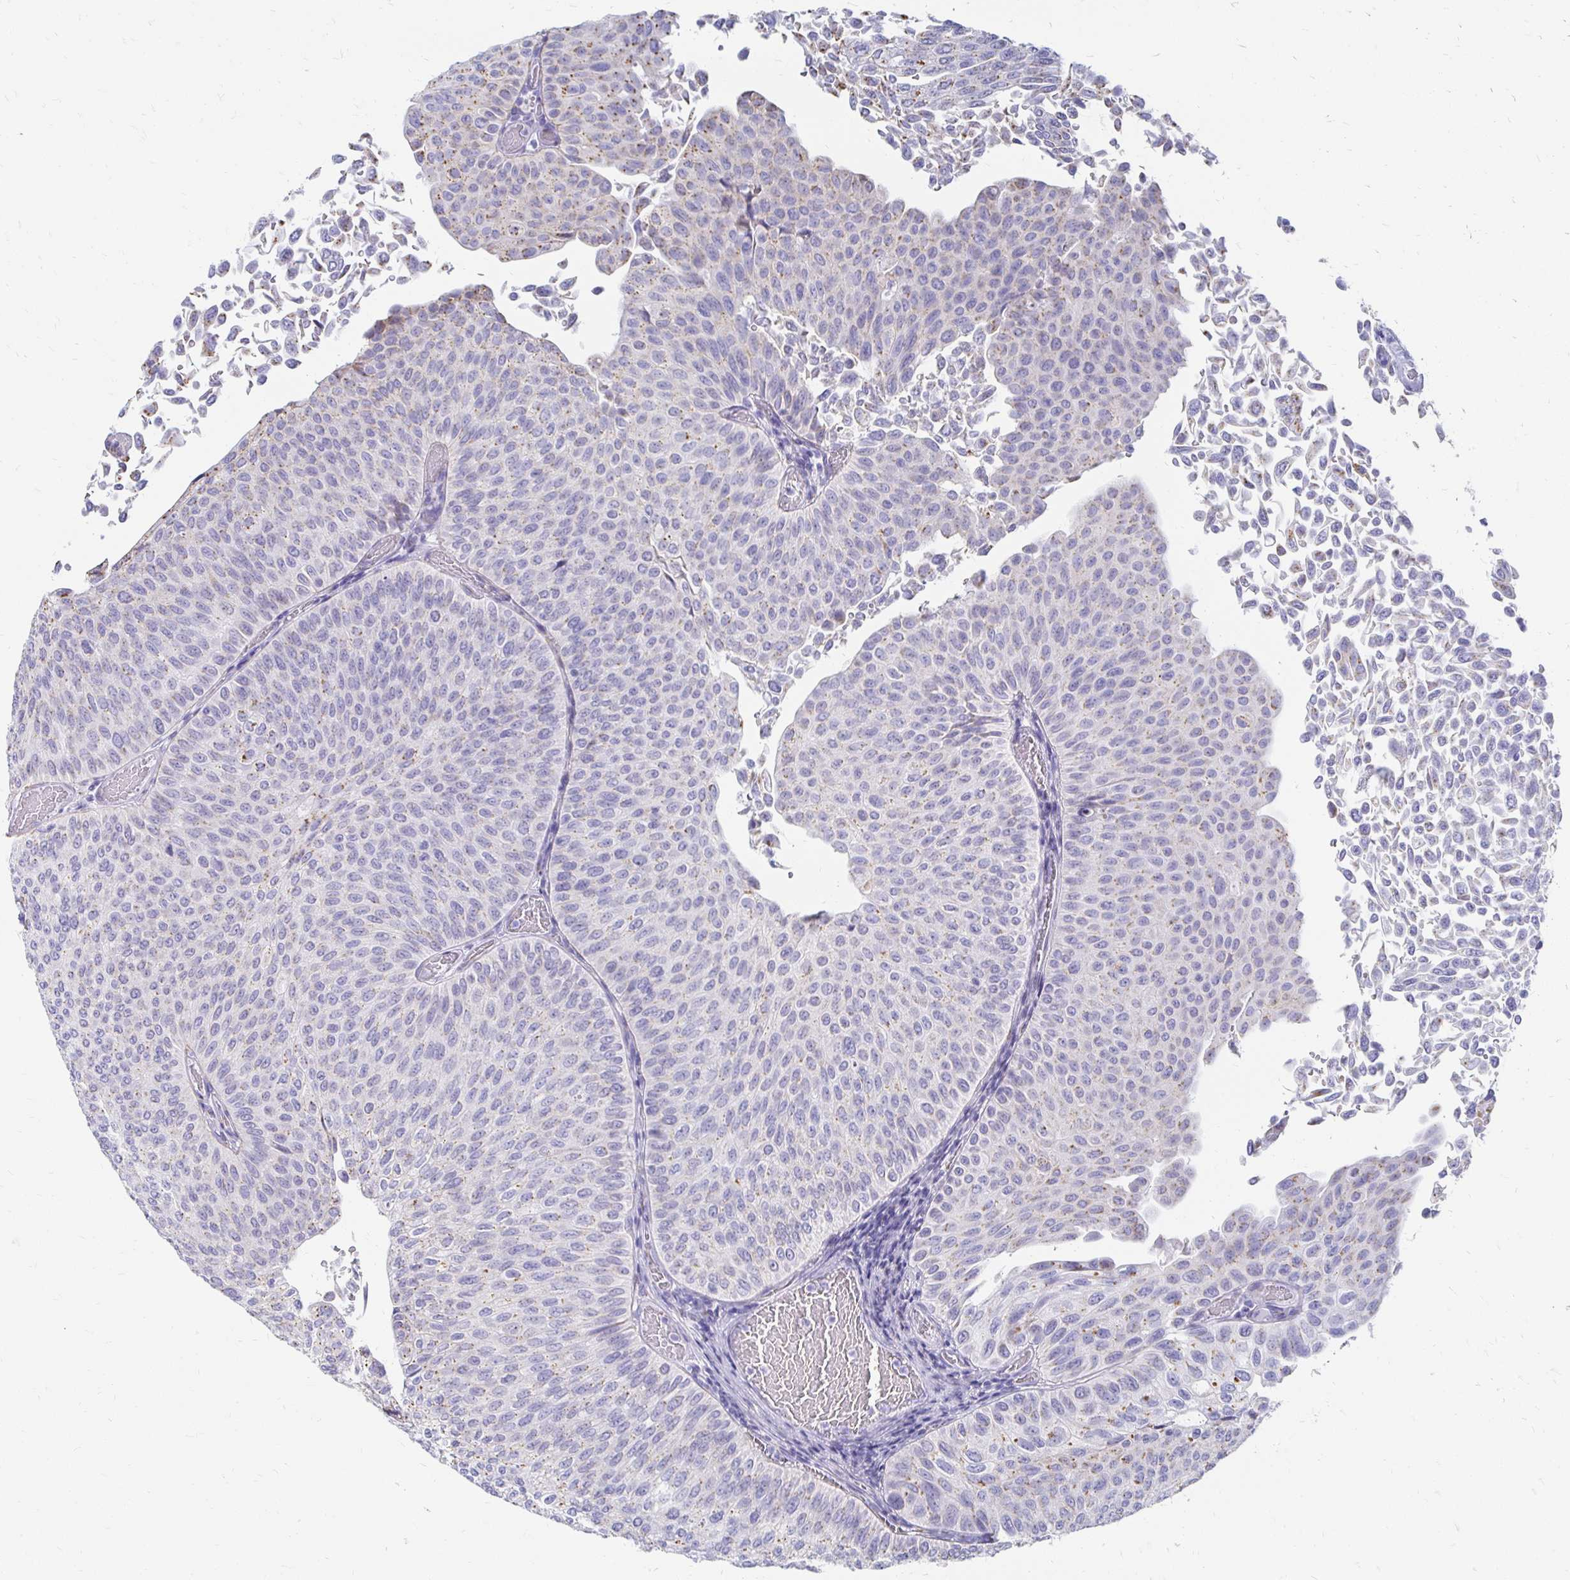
{"staining": {"intensity": "moderate", "quantity": "<25%", "location": "cytoplasmic/membranous"}, "tissue": "urothelial cancer", "cell_type": "Tumor cells", "image_type": "cancer", "snomed": [{"axis": "morphology", "description": "Urothelial carcinoma, NOS"}, {"axis": "topography", "description": "Urinary bladder"}], "caption": "Moderate cytoplasmic/membranous protein positivity is identified in about <25% of tumor cells in urothelial cancer.", "gene": "PAGE4", "patient": {"sex": "male", "age": 59}}